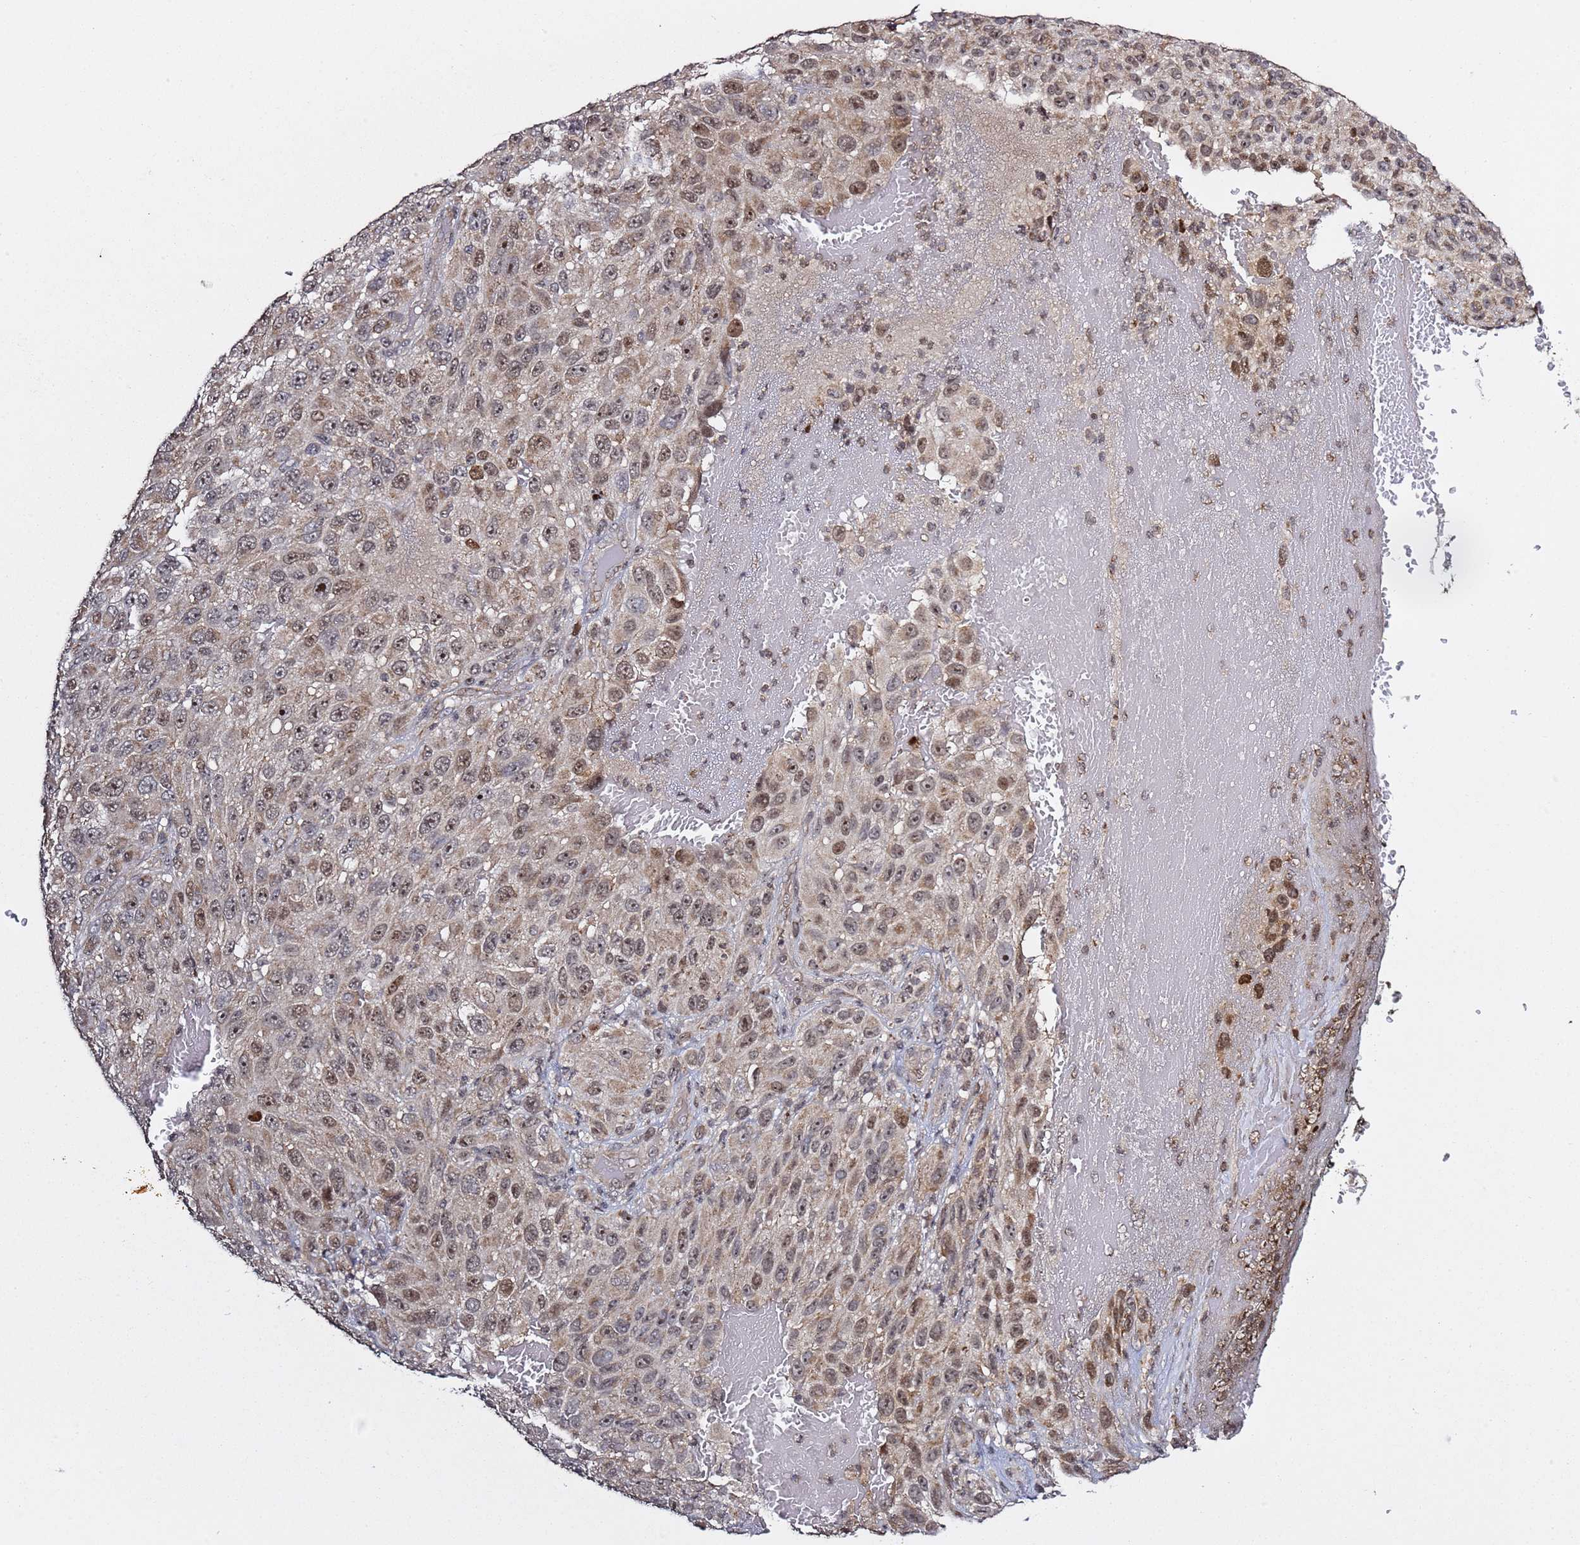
{"staining": {"intensity": "moderate", "quantity": "25%-75%", "location": "nuclear"}, "tissue": "melanoma", "cell_type": "Tumor cells", "image_type": "cancer", "snomed": [{"axis": "morphology", "description": "Normal tissue, NOS"}, {"axis": "morphology", "description": "Malignant melanoma, NOS"}, {"axis": "topography", "description": "Skin"}], "caption": "About 25%-75% of tumor cells in human malignant melanoma show moderate nuclear protein positivity as visualized by brown immunohistochemical staining.", "gene": "RCOR2", "patient": {"sex": "female", "age": 96}}